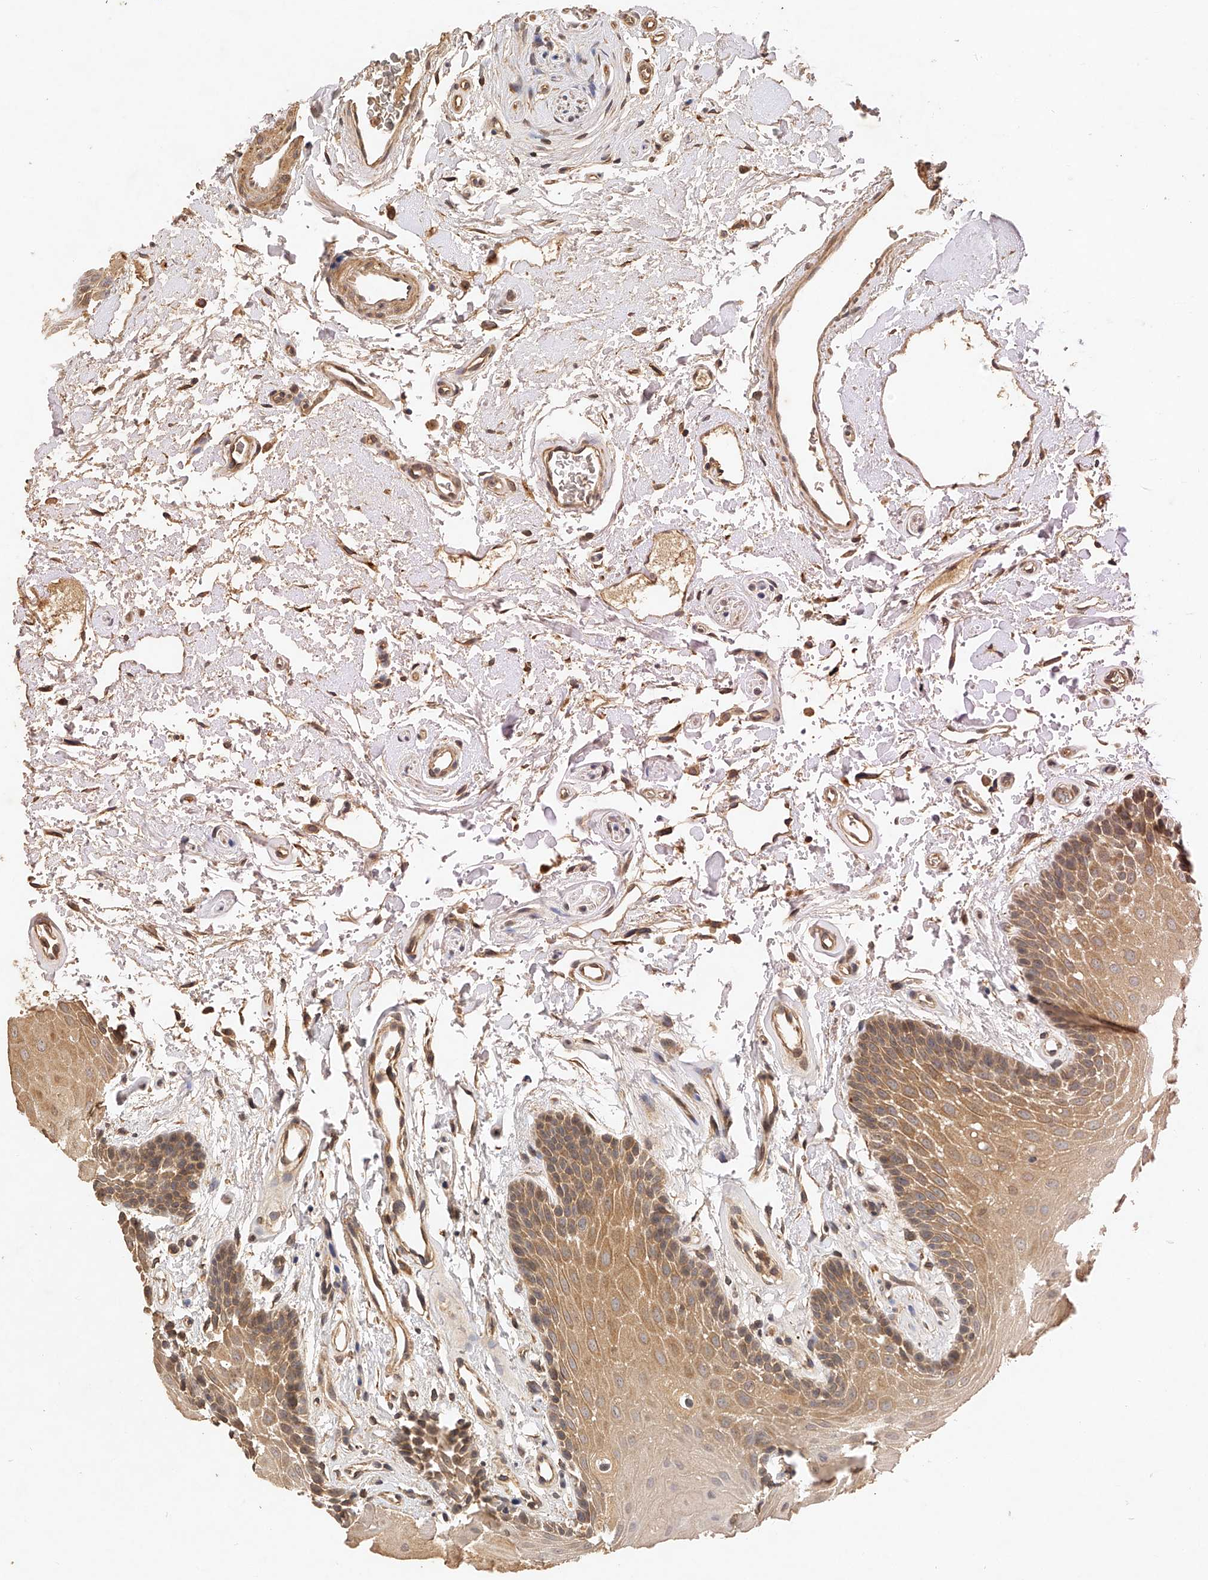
{"staining": {"intensity": "moderate", "quantity": ">75%", "location": "cytoplasmic/membranous"}, "tissue": "oral mucosa", "cell_type": "Squamous epithelial cells", "image_type": "normal", "snomed": [{"axis": "morphology", "description": "Normal tissue, NOS"}, {"axis": "topography", "description": "Oral tissue"}], "caption": "Squamous epithelial cells exhibit medium levels of moderate cytoplasmic/membranous expression in approximately >75% of cells in unremarkable oral mucosa.", "gene": "NSMAF", "patient": {"sex": "male", "age": 62}}